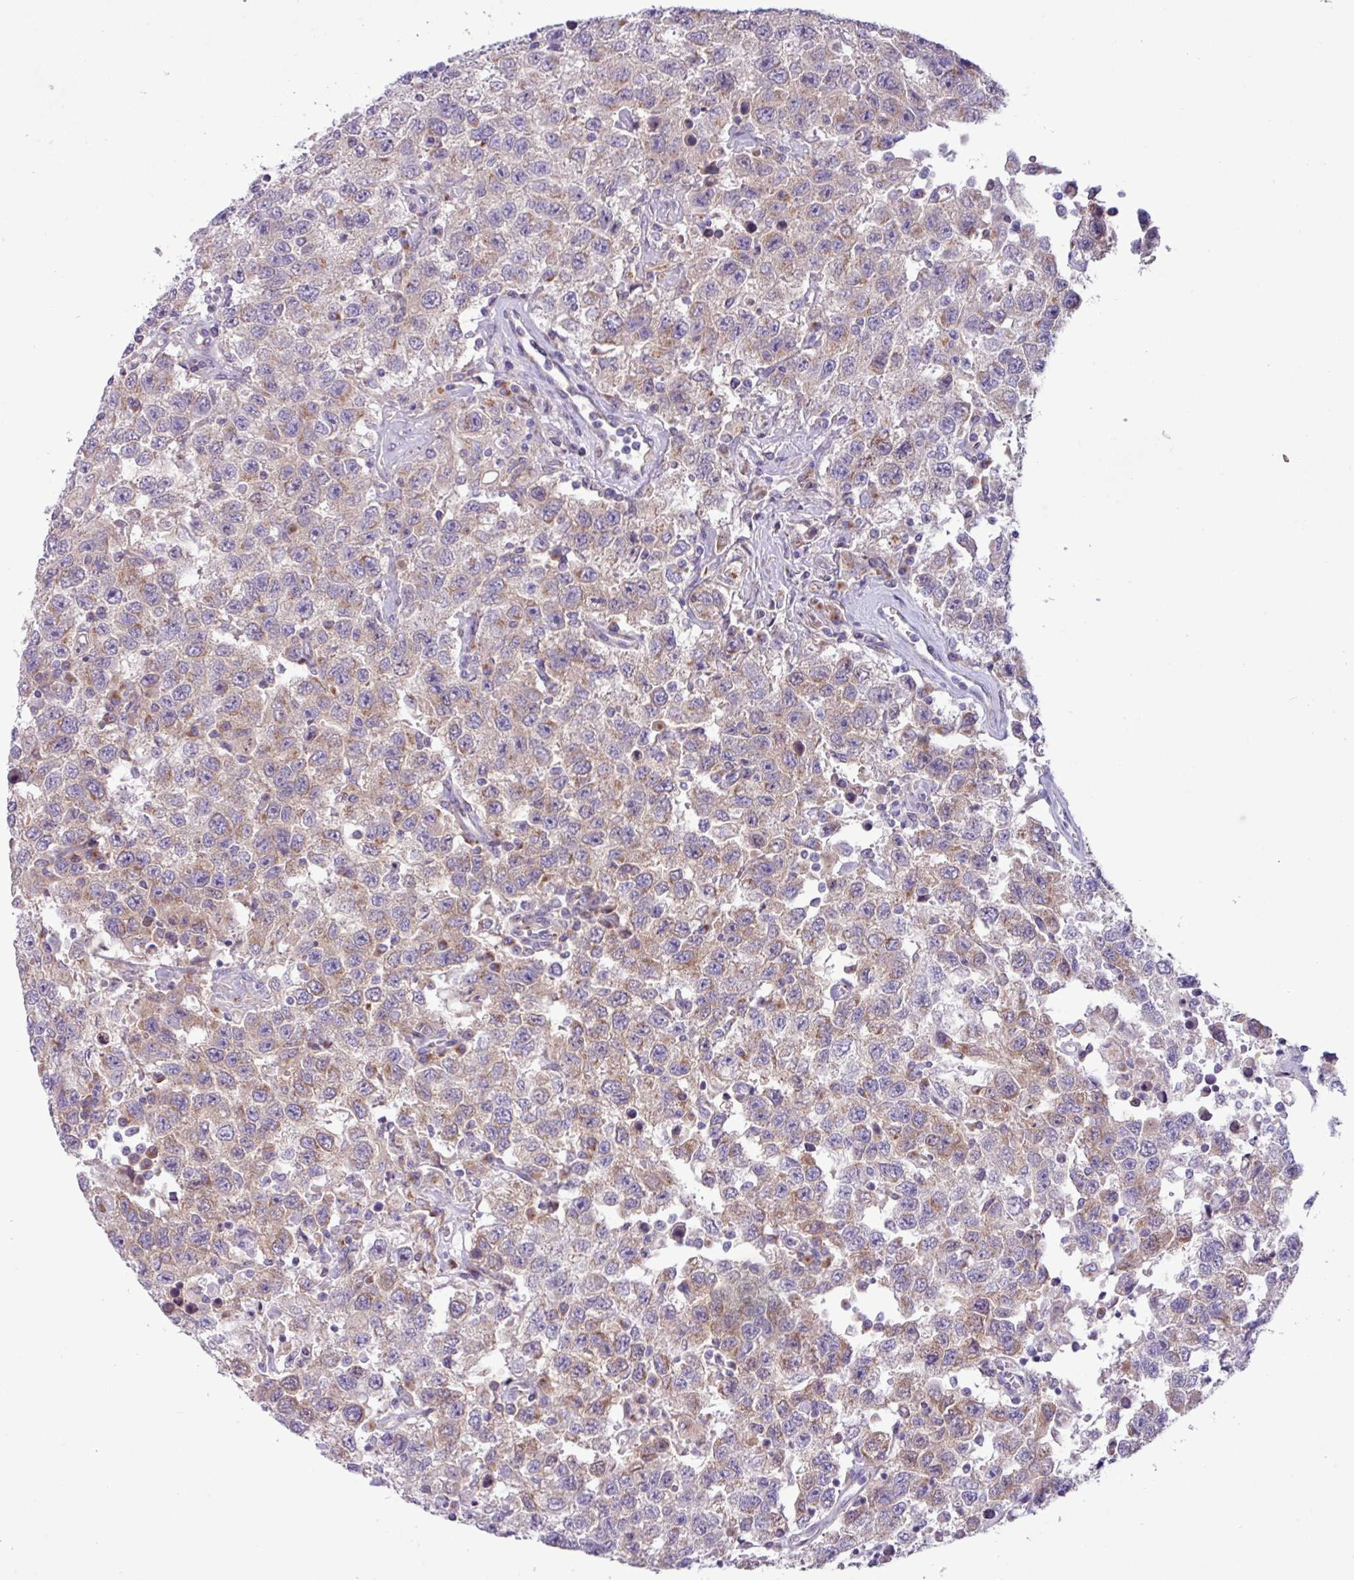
{"staining": {"intensity": "weak", "quantity": "25%-75%", "location": "cytoplasmic/membranous"}, "tissue": "testis cancer", "cell_type": "Tumor cells", "image_type": "cancer", "snomed": [{"axis": "morphology", "description": "Seminoma, NOS"}, {"axis": "topography", "description": "Testis"}], "caption": "This micrograph shows testis cancer stained with immunohistochemistry (IHC) to label a protein in brown. The cytoplasmic/membranous of tumor cells show weak positivity for the protein. Nuclei are counter-stained blue.", "gene": "STIMATE", "patient": {"sex": "male", "age": 41}}